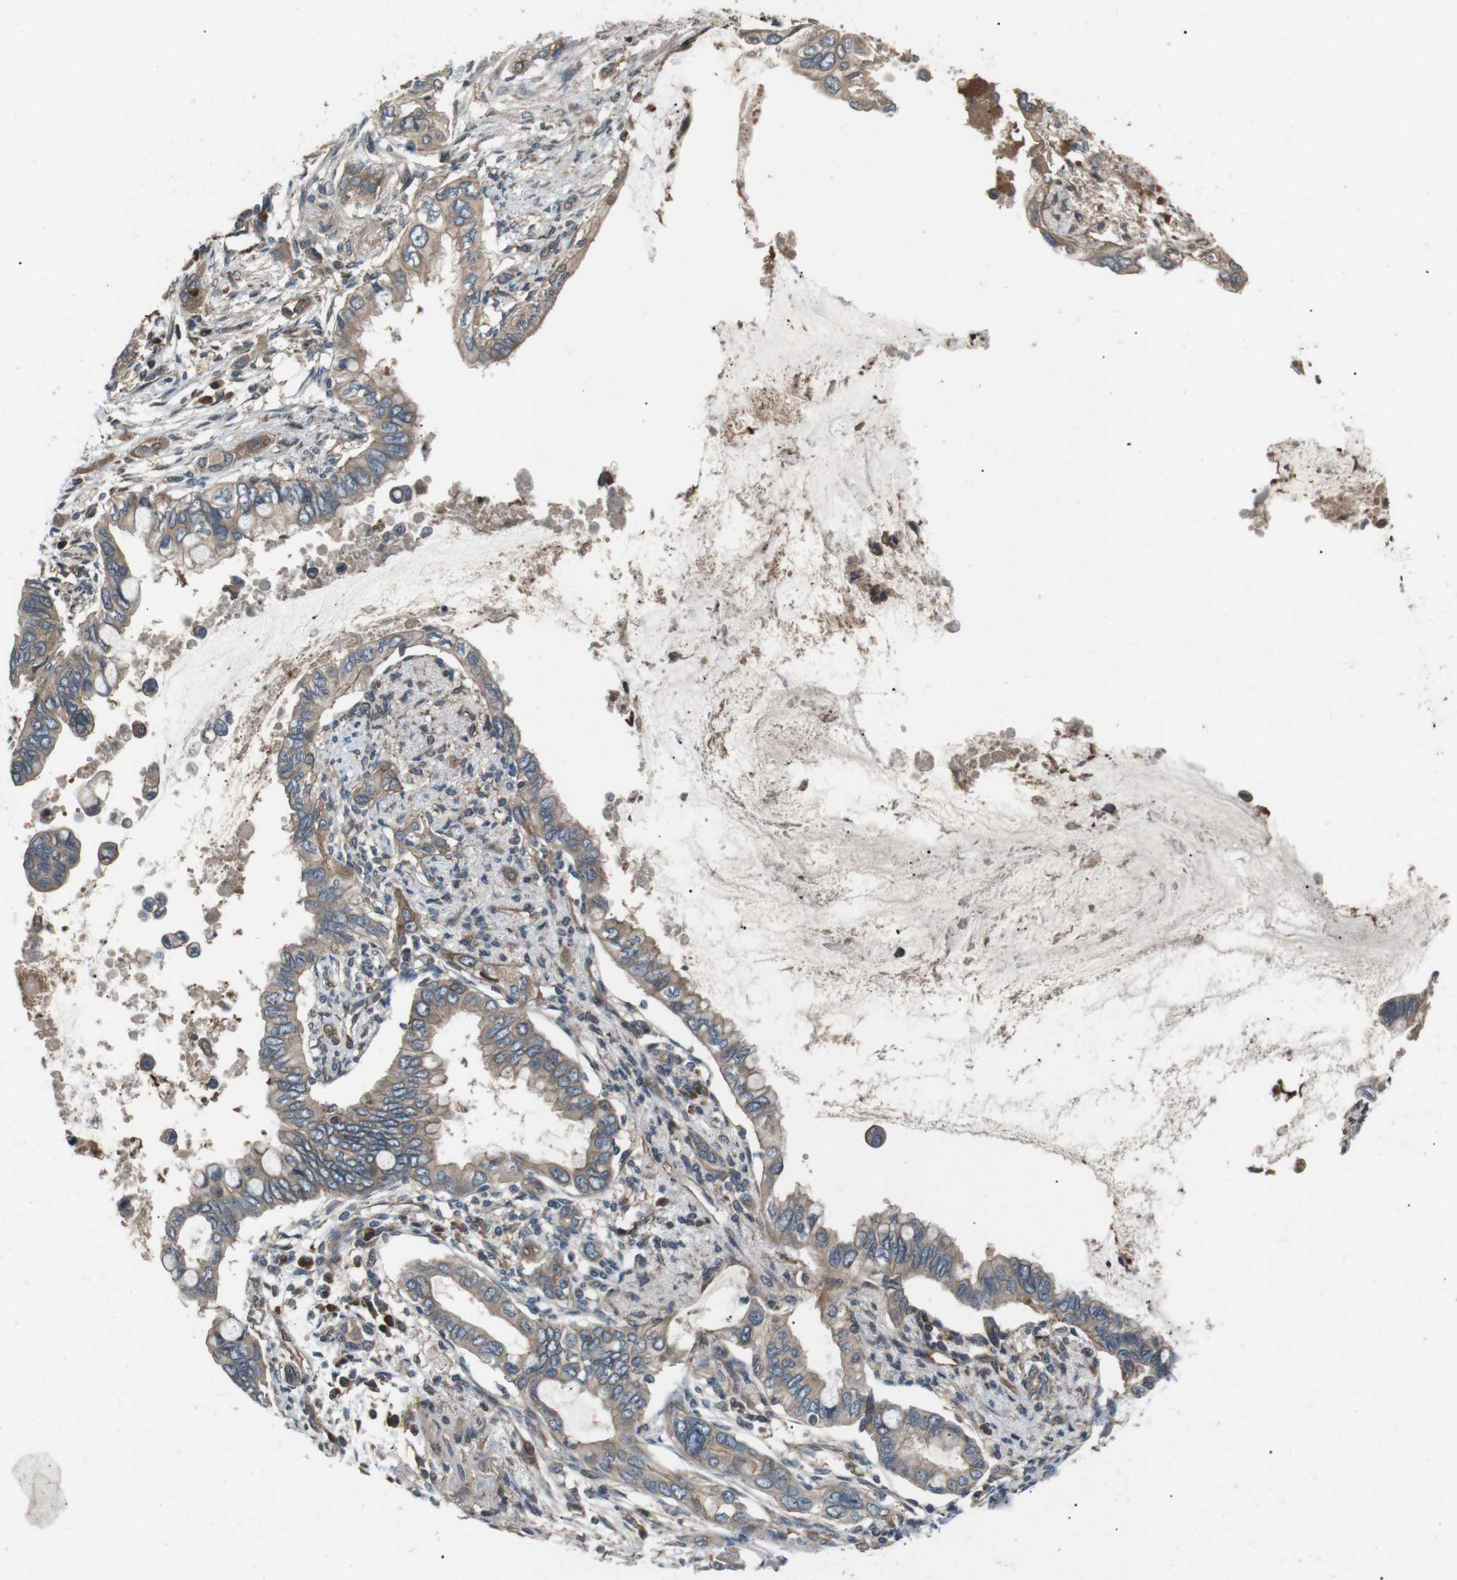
{"staining": {"intensity": "moderate", "quantity": ">75%", "location": "cytoplasmic/membranous"}, "tissue": "pancreatic cancer", "cell_type": "Tumor cells", "image_type": "cancer", "snomed": [{"axis": "morphology", "description": "Adenocarcinoma, NOS"}, {"axis": "topography", "description": "Pancreas"}], "caption": "This micrograph demonstrates IHC staining of pancreatic cancer, with medium moderate cytoplasmic/membranous staining in about >75% of tumor cells.", "gene": "GPR161", "patient": {"sex": "female", "age": 60}}